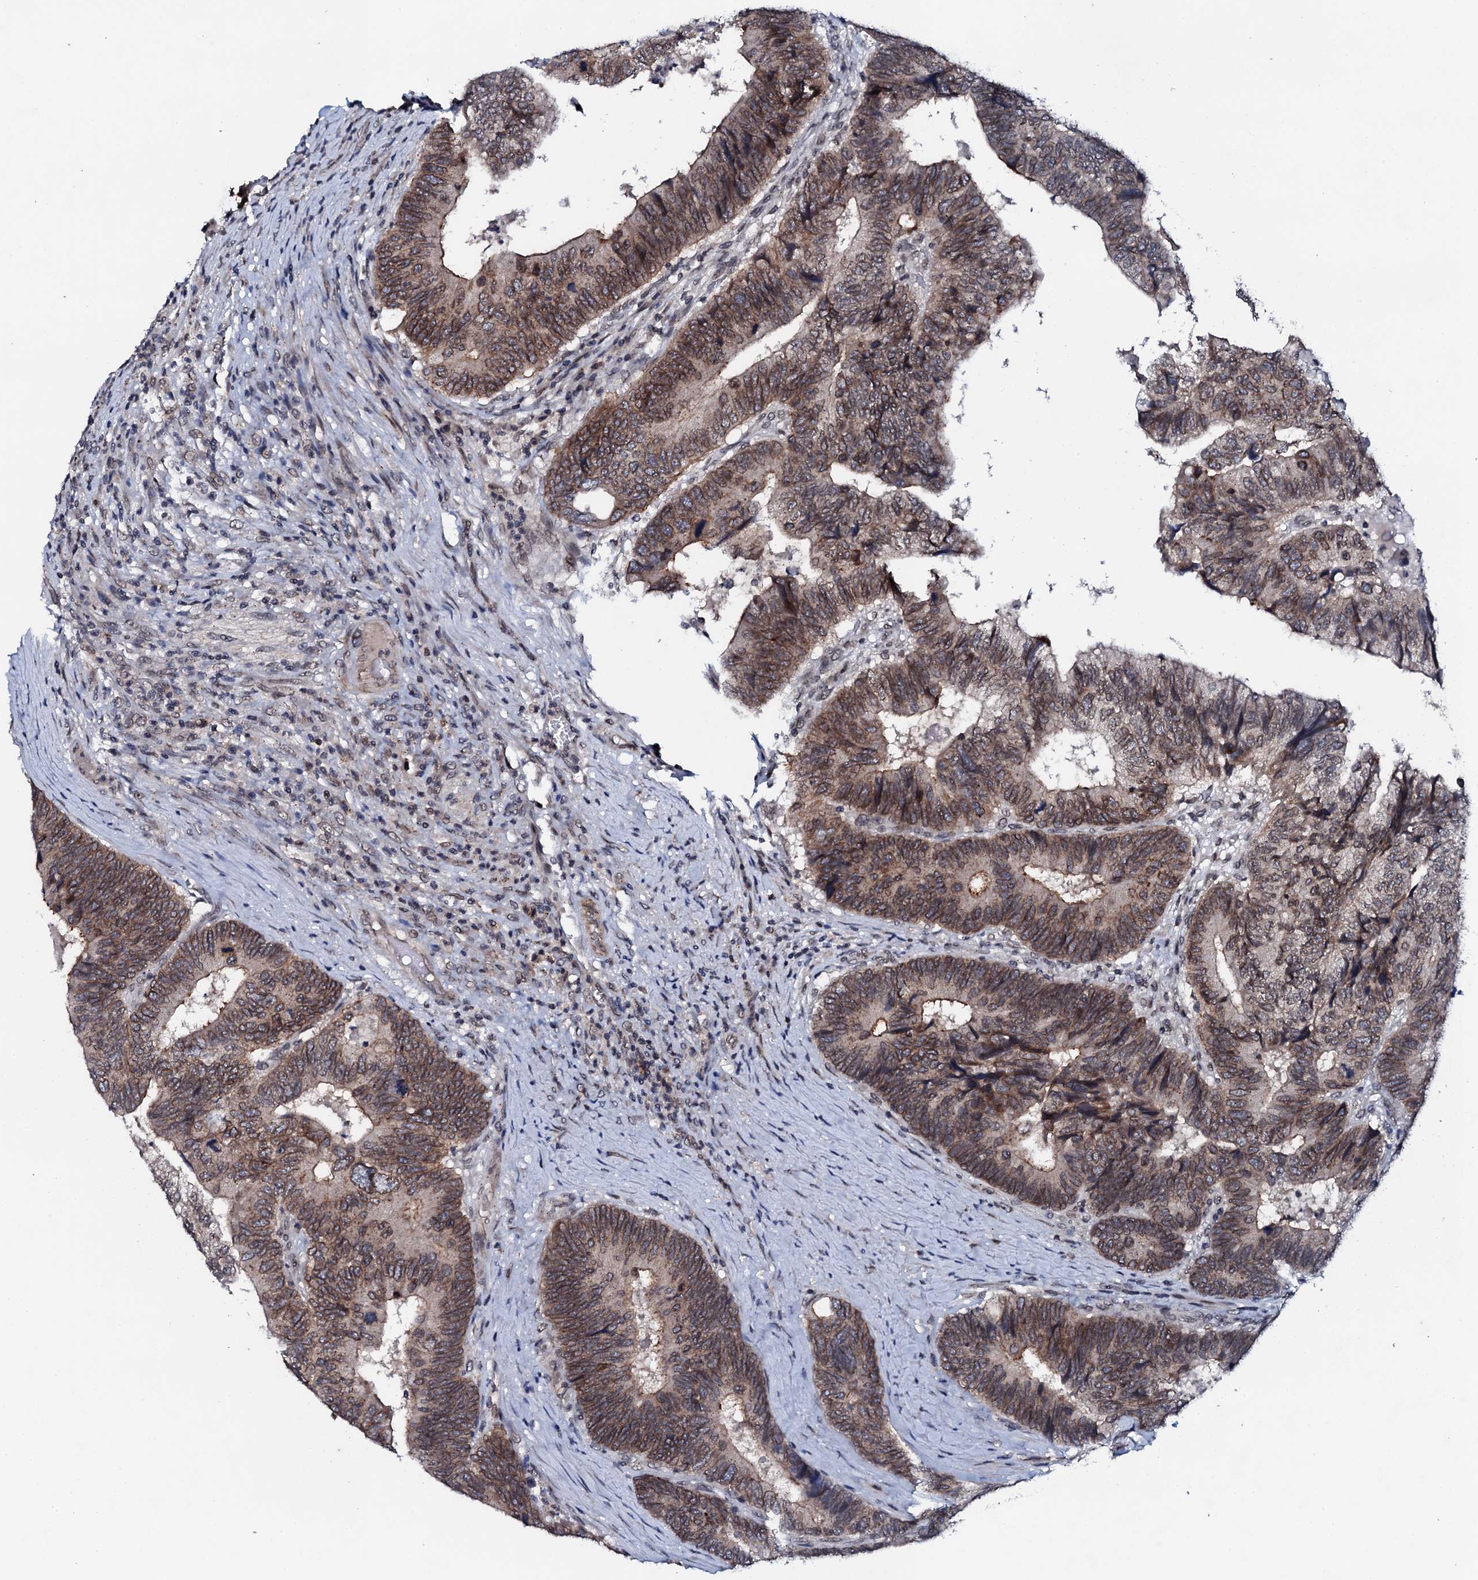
{"staining": {"intensity": "moderate", "quantity": ">75%", "location": "cytoplasmic/membranous"}, "tissue": "colorectal cancer", "cell_type": "Tumor cells", "image_type": "cancer", "snomed": [{"axis": "morphology", "description": "Adenocarcinoma, NOS"}, {"axis": "topography", "description": "Colon"}], "caption": "Colorectal cancer (adenocarcinoma) stained with immunohistochemistry displays moderate cytoplasmic/membranous positivity in approximately >75% of tumor cells.", "gene": "SNTA1", "patient": {"sex": "female", "age": 67}}